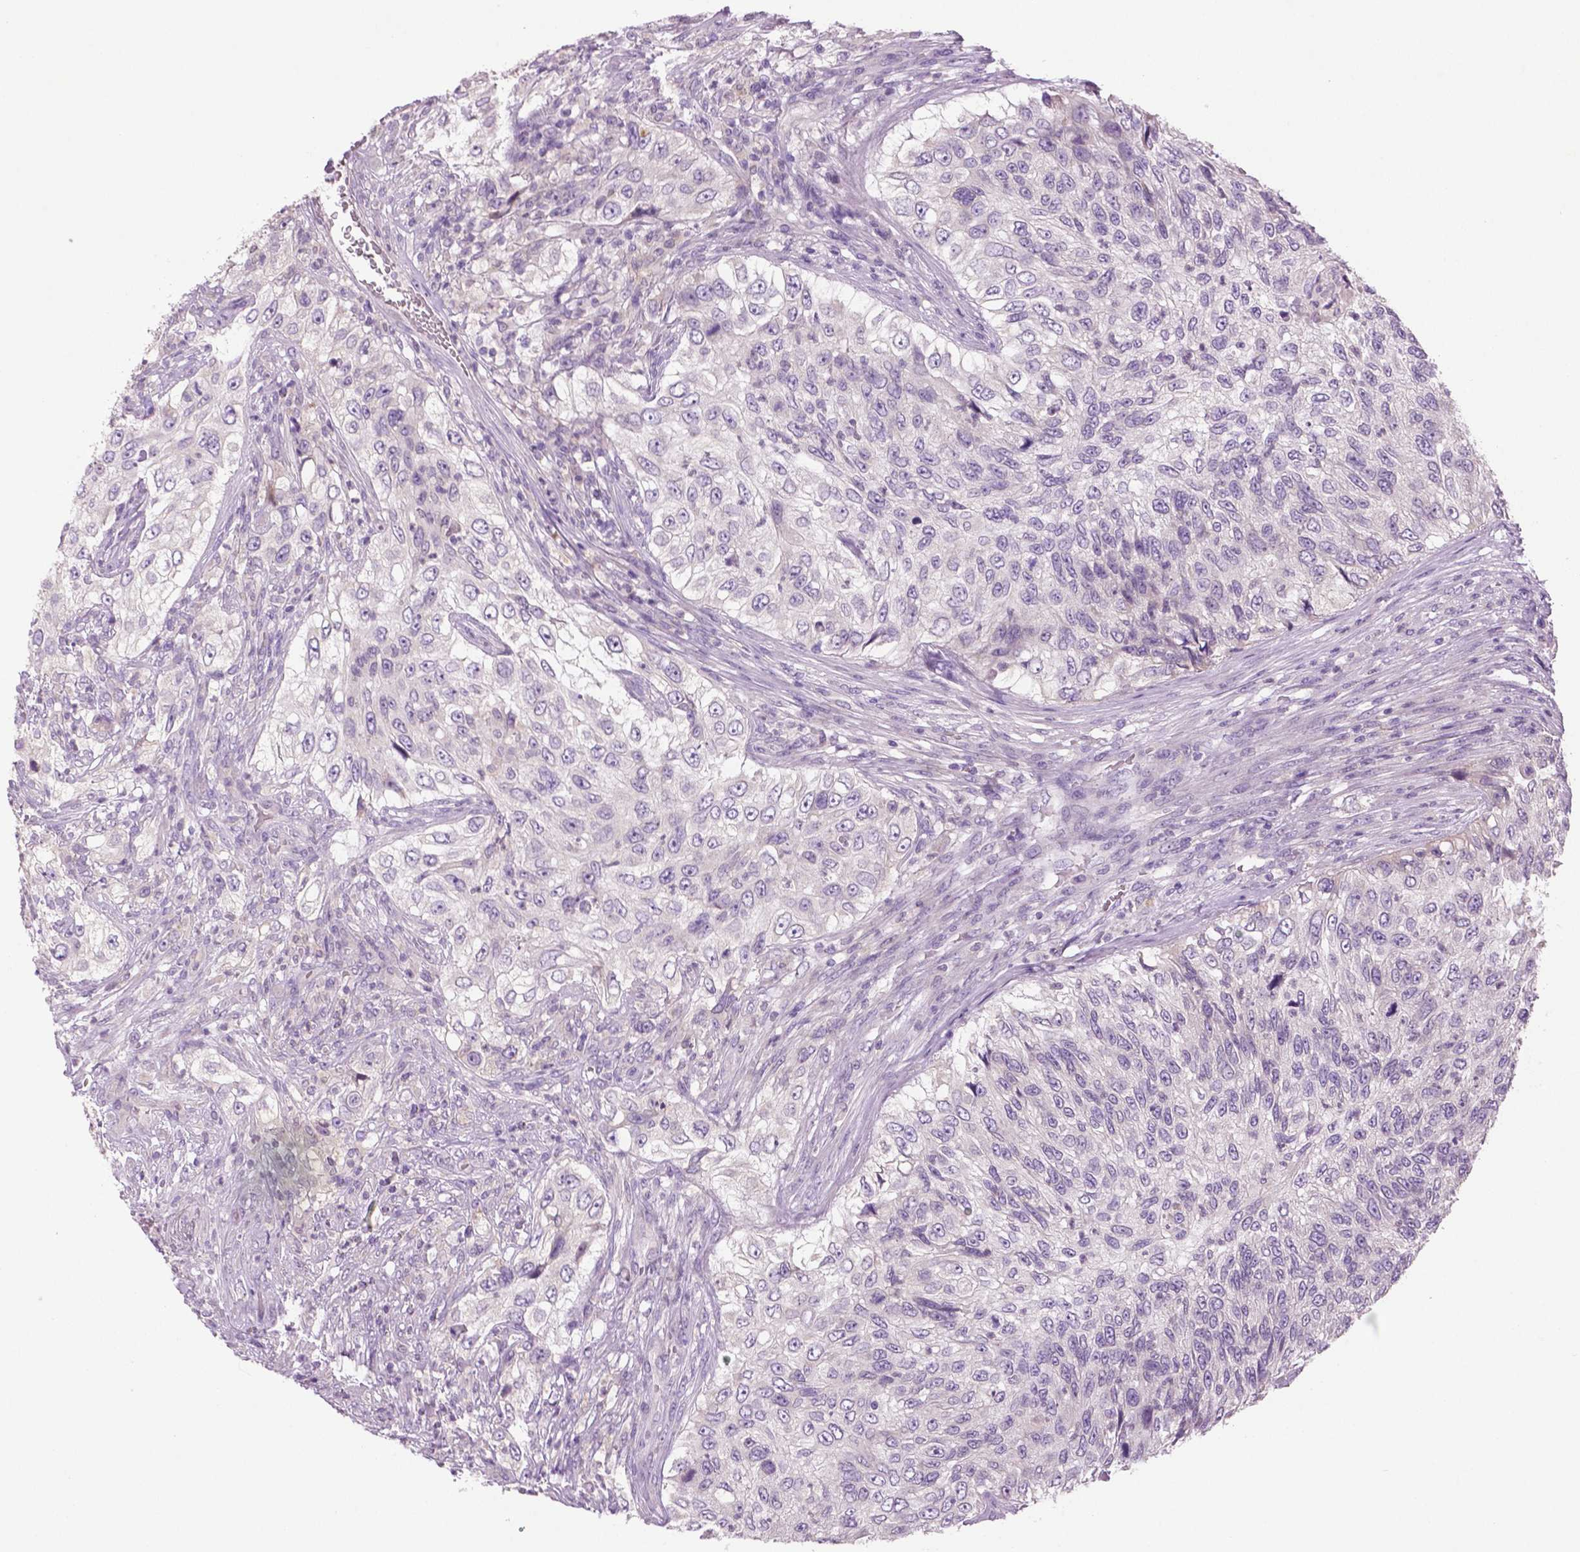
{"staining": {"intensity": "negative", "quantity": "none", "location": "none"}, "tissue": "urothelial cancer", "cell_type": "Tumor cells", "image_type": "cancer", "snomed": [{"axis": "morphology", "description": "Urothelial carcinoma, High grade"}, {"axis": "topography", "description": "Urinary bladder"}], "caption": "Tumor cells show no significant expression in high-grade urothelial carcinoma.", "gene": "DNAH12", "patient": {"sex": "female", "age": 60}}